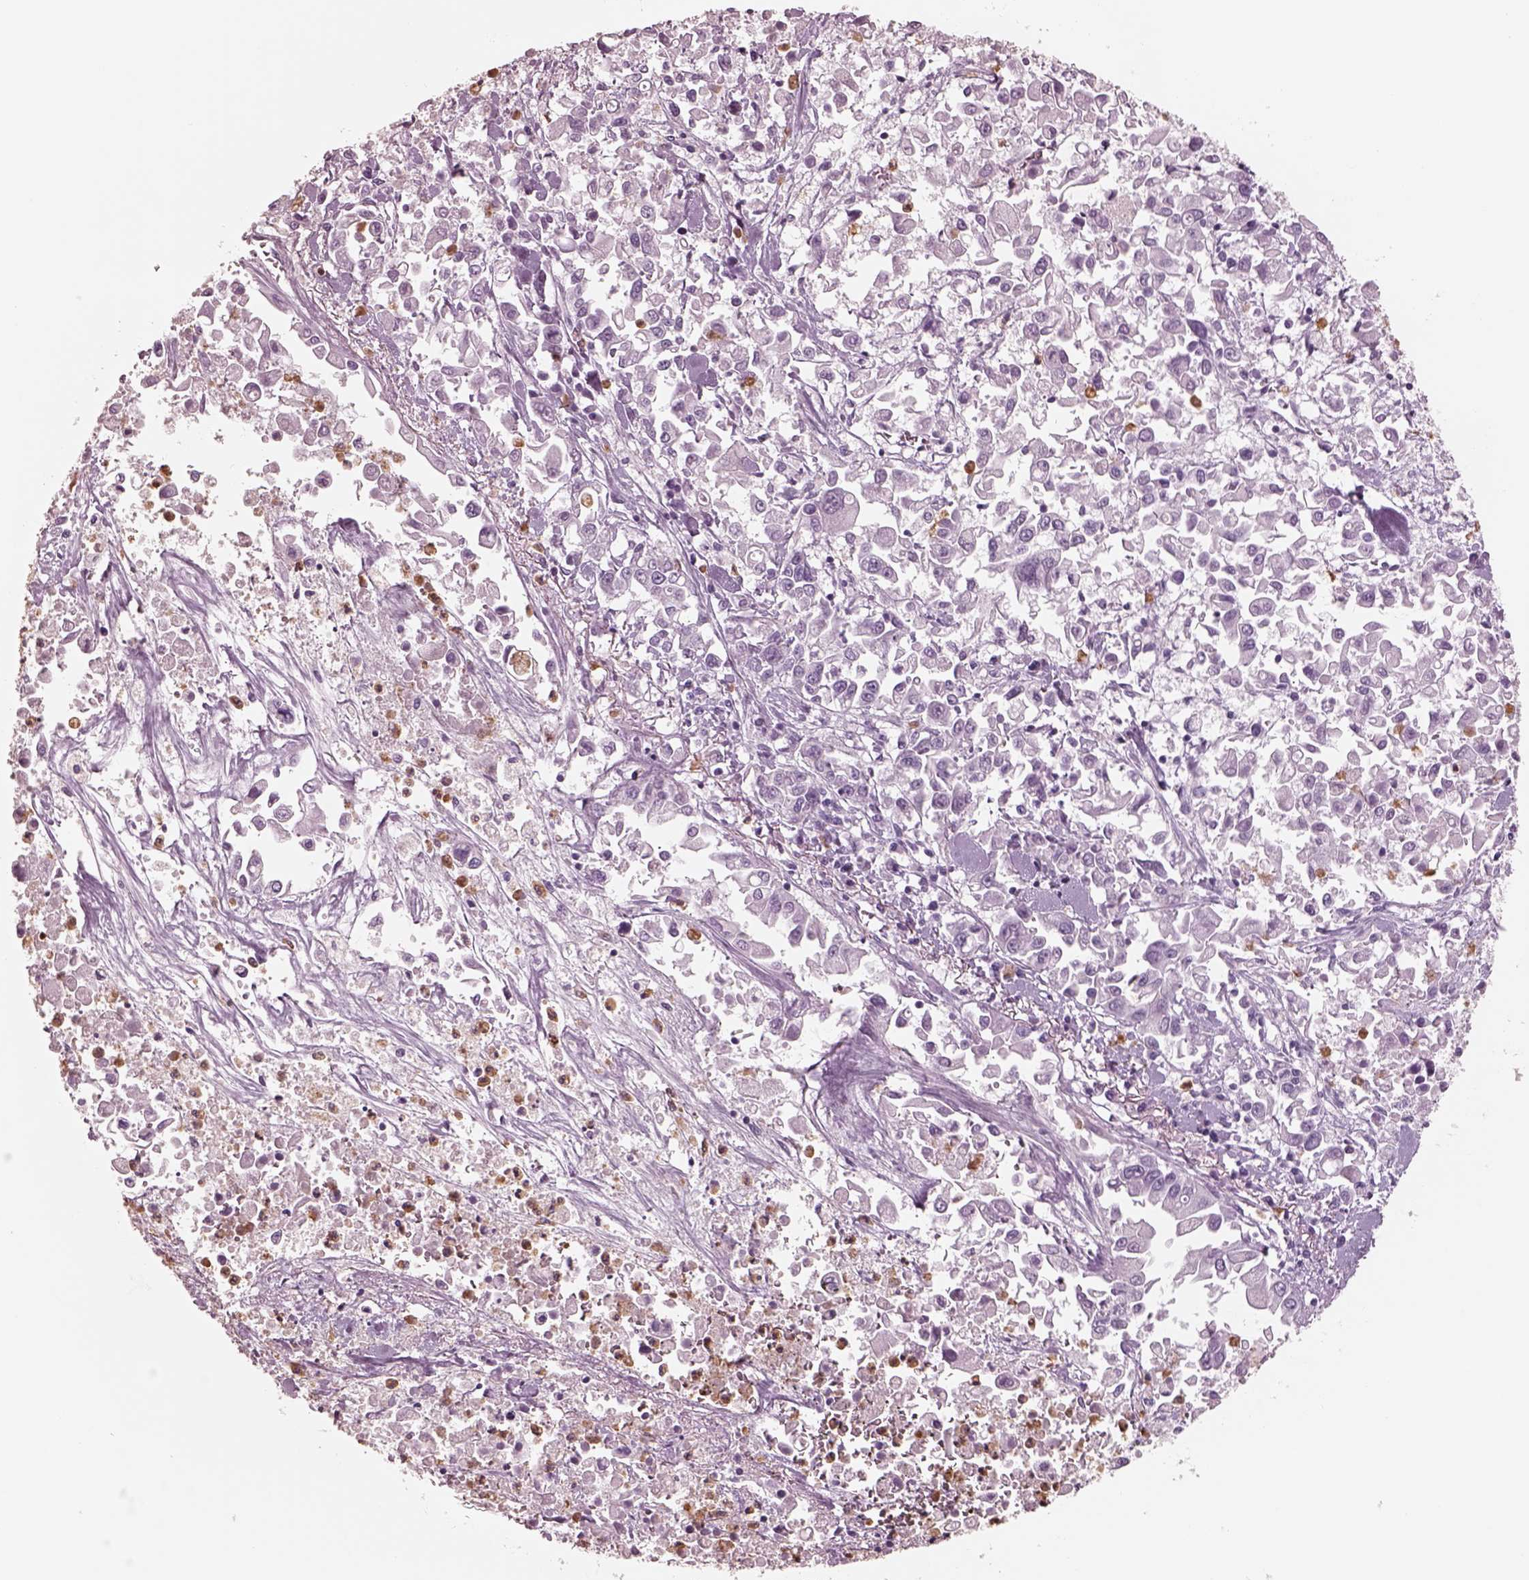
{"staining": {"intensity": "negative", "quantity": "none", "location": "none"}, "tissue": "pancreatic cancer", "cell_type": "Tumor cells", "image_type": "cancer", "snomed": [{"axis": "morphology", "description": "Adenocarcinoma, NOS"}, {"axis": "topography", "description": "Pancreas"}], "caption": "DAB immunohistochemical staining of human pancreatic cancer shows no significant positivity in tumor cells. Brightfield microscopy of immunohistochemistry stained with DAB (brown) and hematoxylin (blue), captured at high magnification.", "gene": "ELANE", "patient": {"sex": "female", "age": 83}}